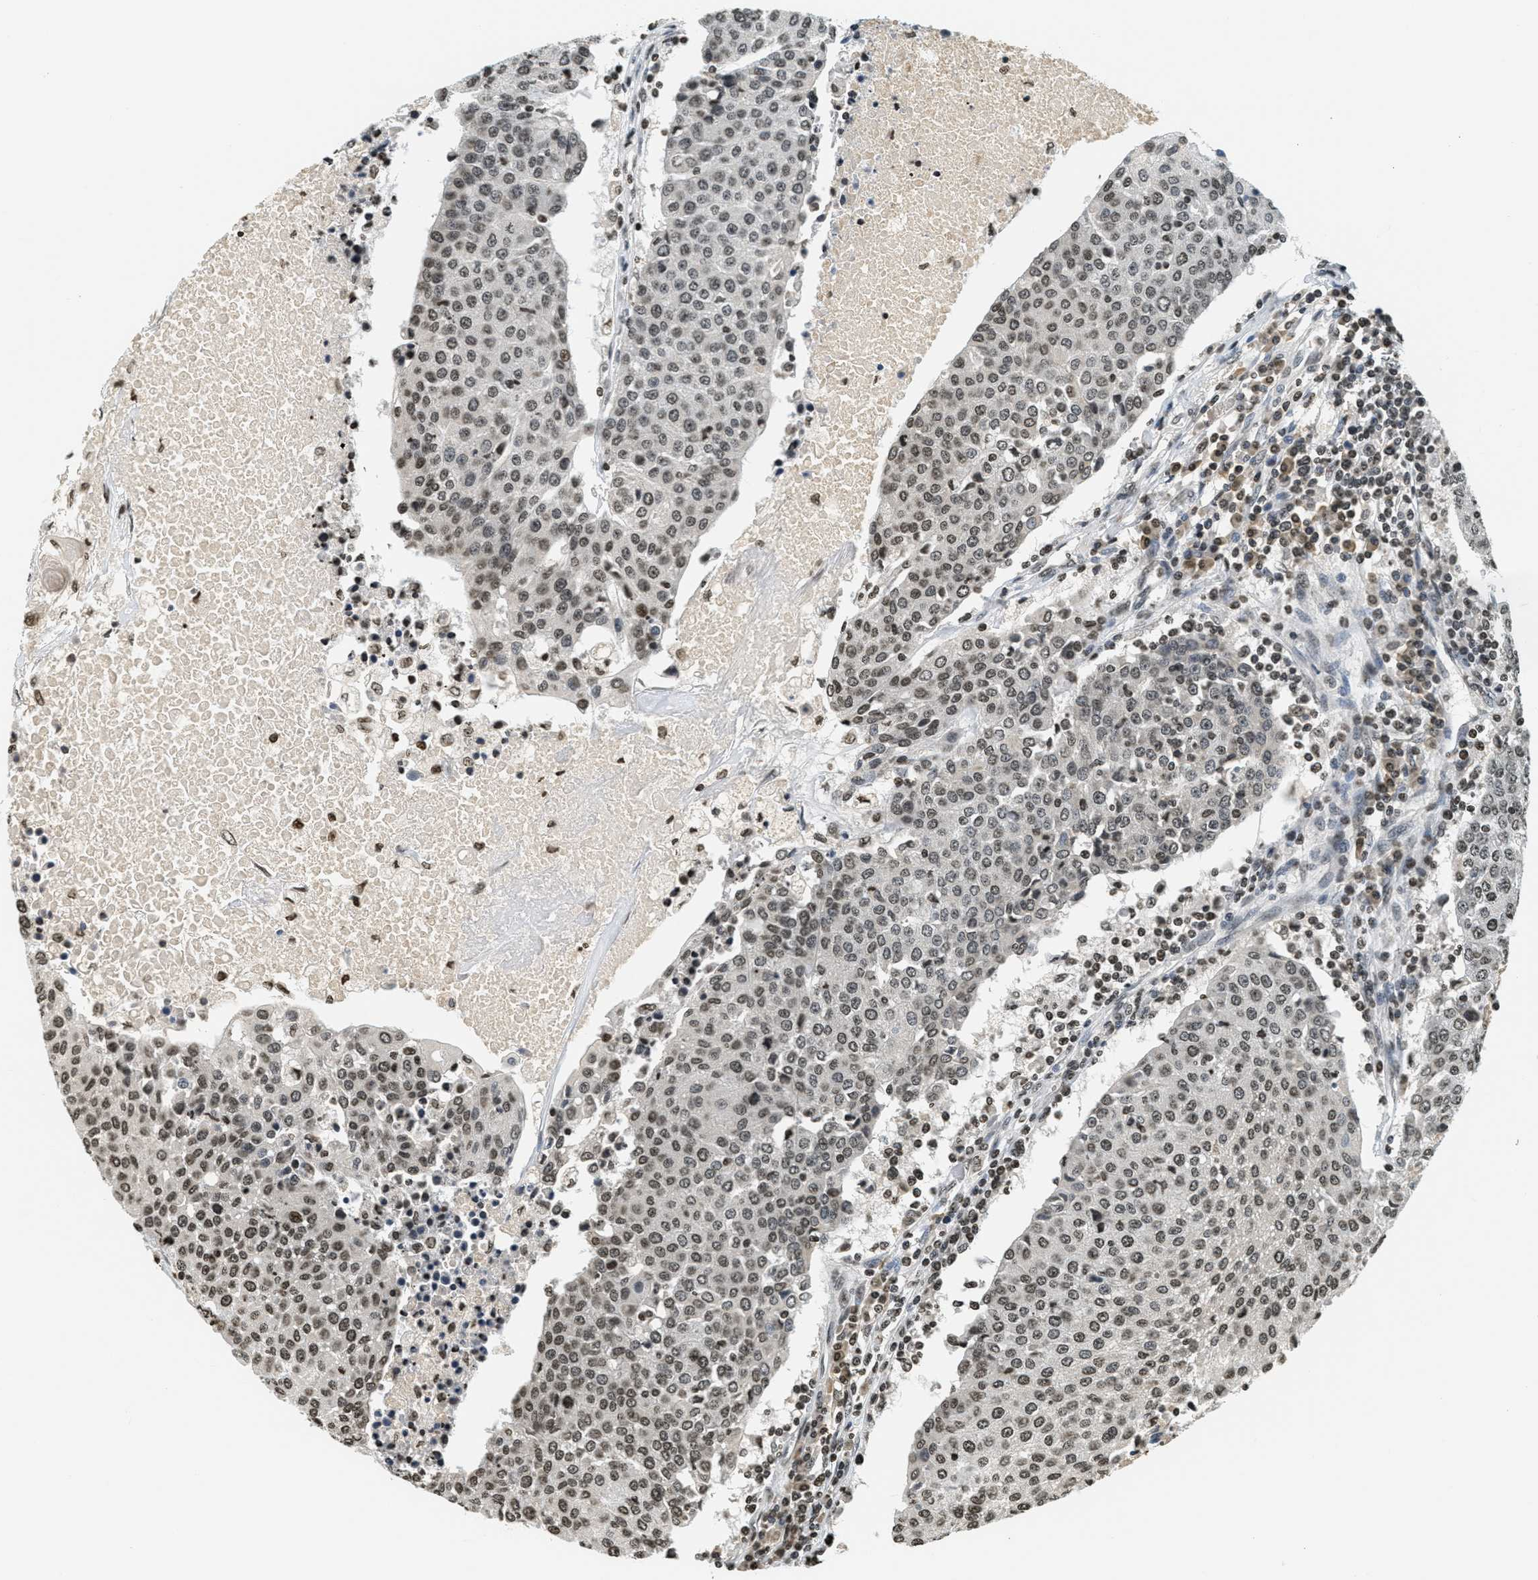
{"staining": {"intensity": "moderate", "quantity": ">75%", "location": "nuclear"}, "tissue": "urothelial cancer", "cell_type": "Tumor cells", "image_type": "cancer", "snomed": [{"axis": "morphology", "description": "Urothelial carcinoma, High grade"}, {"axis": "topography", "description": "Urinary bladder"}], "caption": "Urothelial carcinoma (high-grade) tissue demonstrates moderate nuclear positivity in about >75% of tumor cells", "gene": "LDB2", "patient": {"sex": "female", "age": 85}}